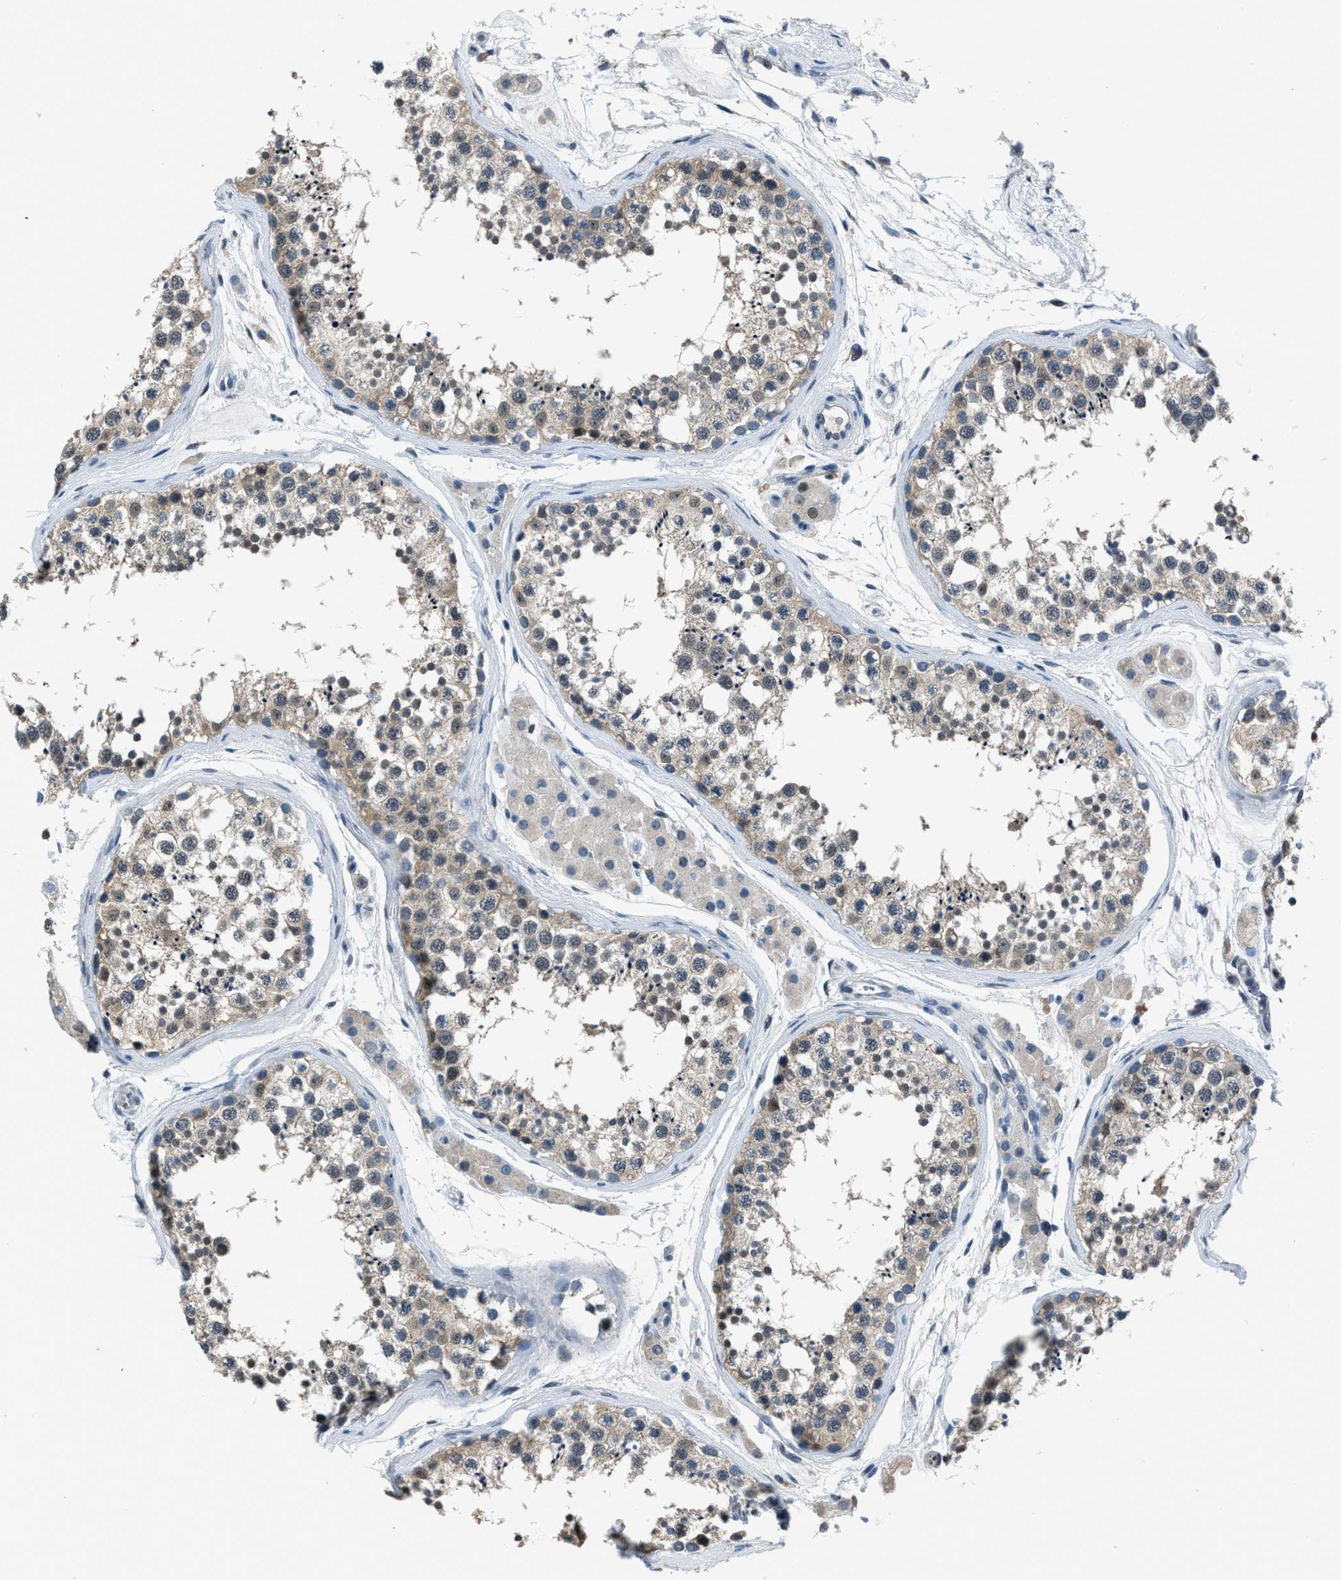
{"staining": {"intensity": "weak", "quantity": ">75%", "location": "cytoplasmic/membranous"}, "tissue": "testis", "cell_type": "Cells in seminiferous ducts", "image_type": "normal", "snomed": [{"axis": "morphology", "description": "Normal tissue, NOS"}, {"axis": "topography", "description": "Testis"}], "caption": "Immunohistochemistry photomicrograph of unremarkable human testis stained for a protein (brown), which displays low levels of weak cytoplasmic/membranous expression in about >75% of cells in seminiferous ducts.", "gene": "DUSP19", "patient": {"sex": "male", "age": 56}}